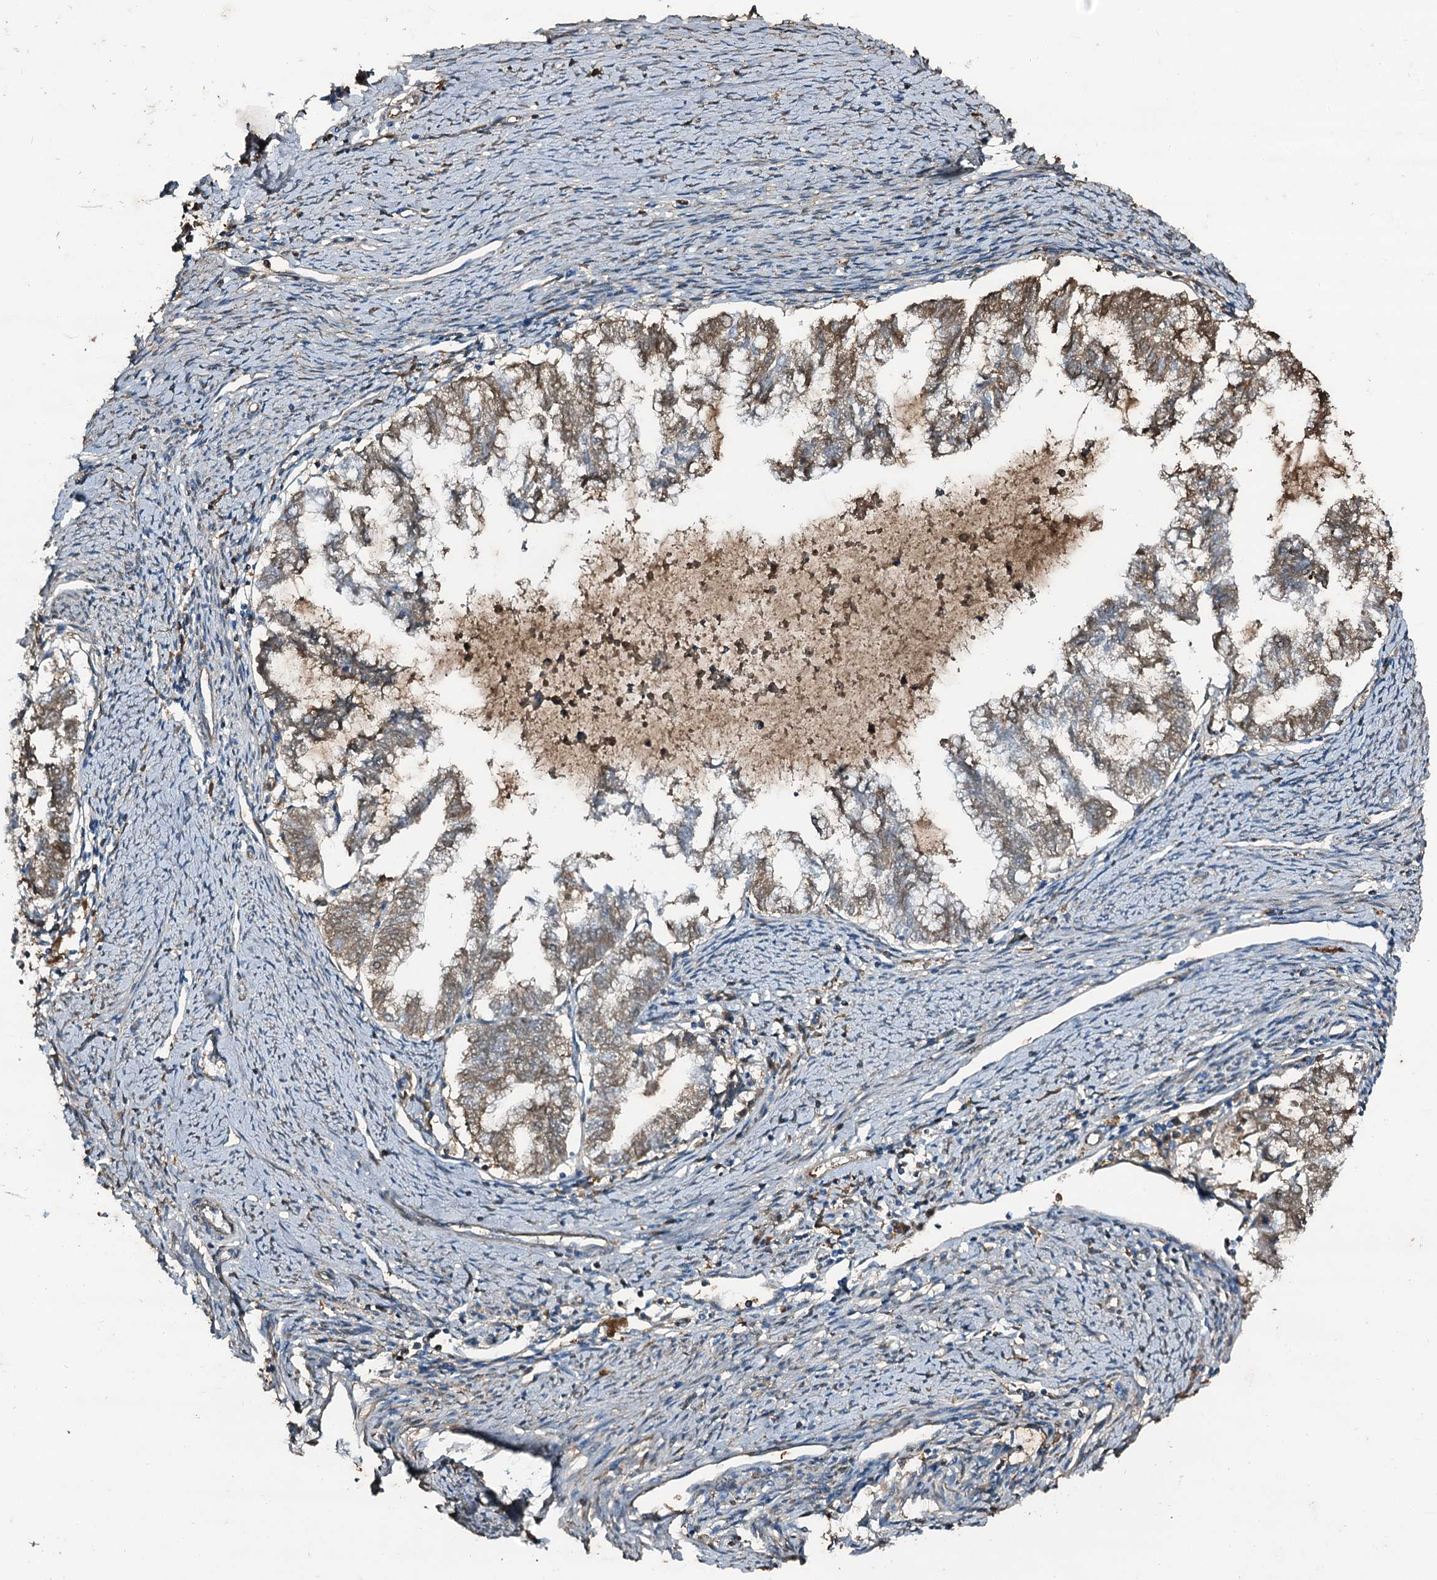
{"staining": {"intensity": "moderate", "quantity": ">75%", "location": "cytoplasmic/membranous"}, "tissue": "endometrial cancer", "cell_type": "Tumor cells", "image_type": "cancer", "snomed": [{"axis": "morphology", "description": "Adenocarcinoma, NOS"}, {"axis": "topography", "description": "Endometrium"}], "caption": "Immunohistochemistry (IHC) of human endometrial cancer (adenocarcinoma) shows medium levels of moderate cytoplasmic/membranous staining in approximately >75% of tumor cells. (Stains: DAB in brown, nuclei in blue, Microscopy: brightfield microscopy at high magnification).", "gene": "EDN1", "patient": {"sex": "female", "age": 79}}